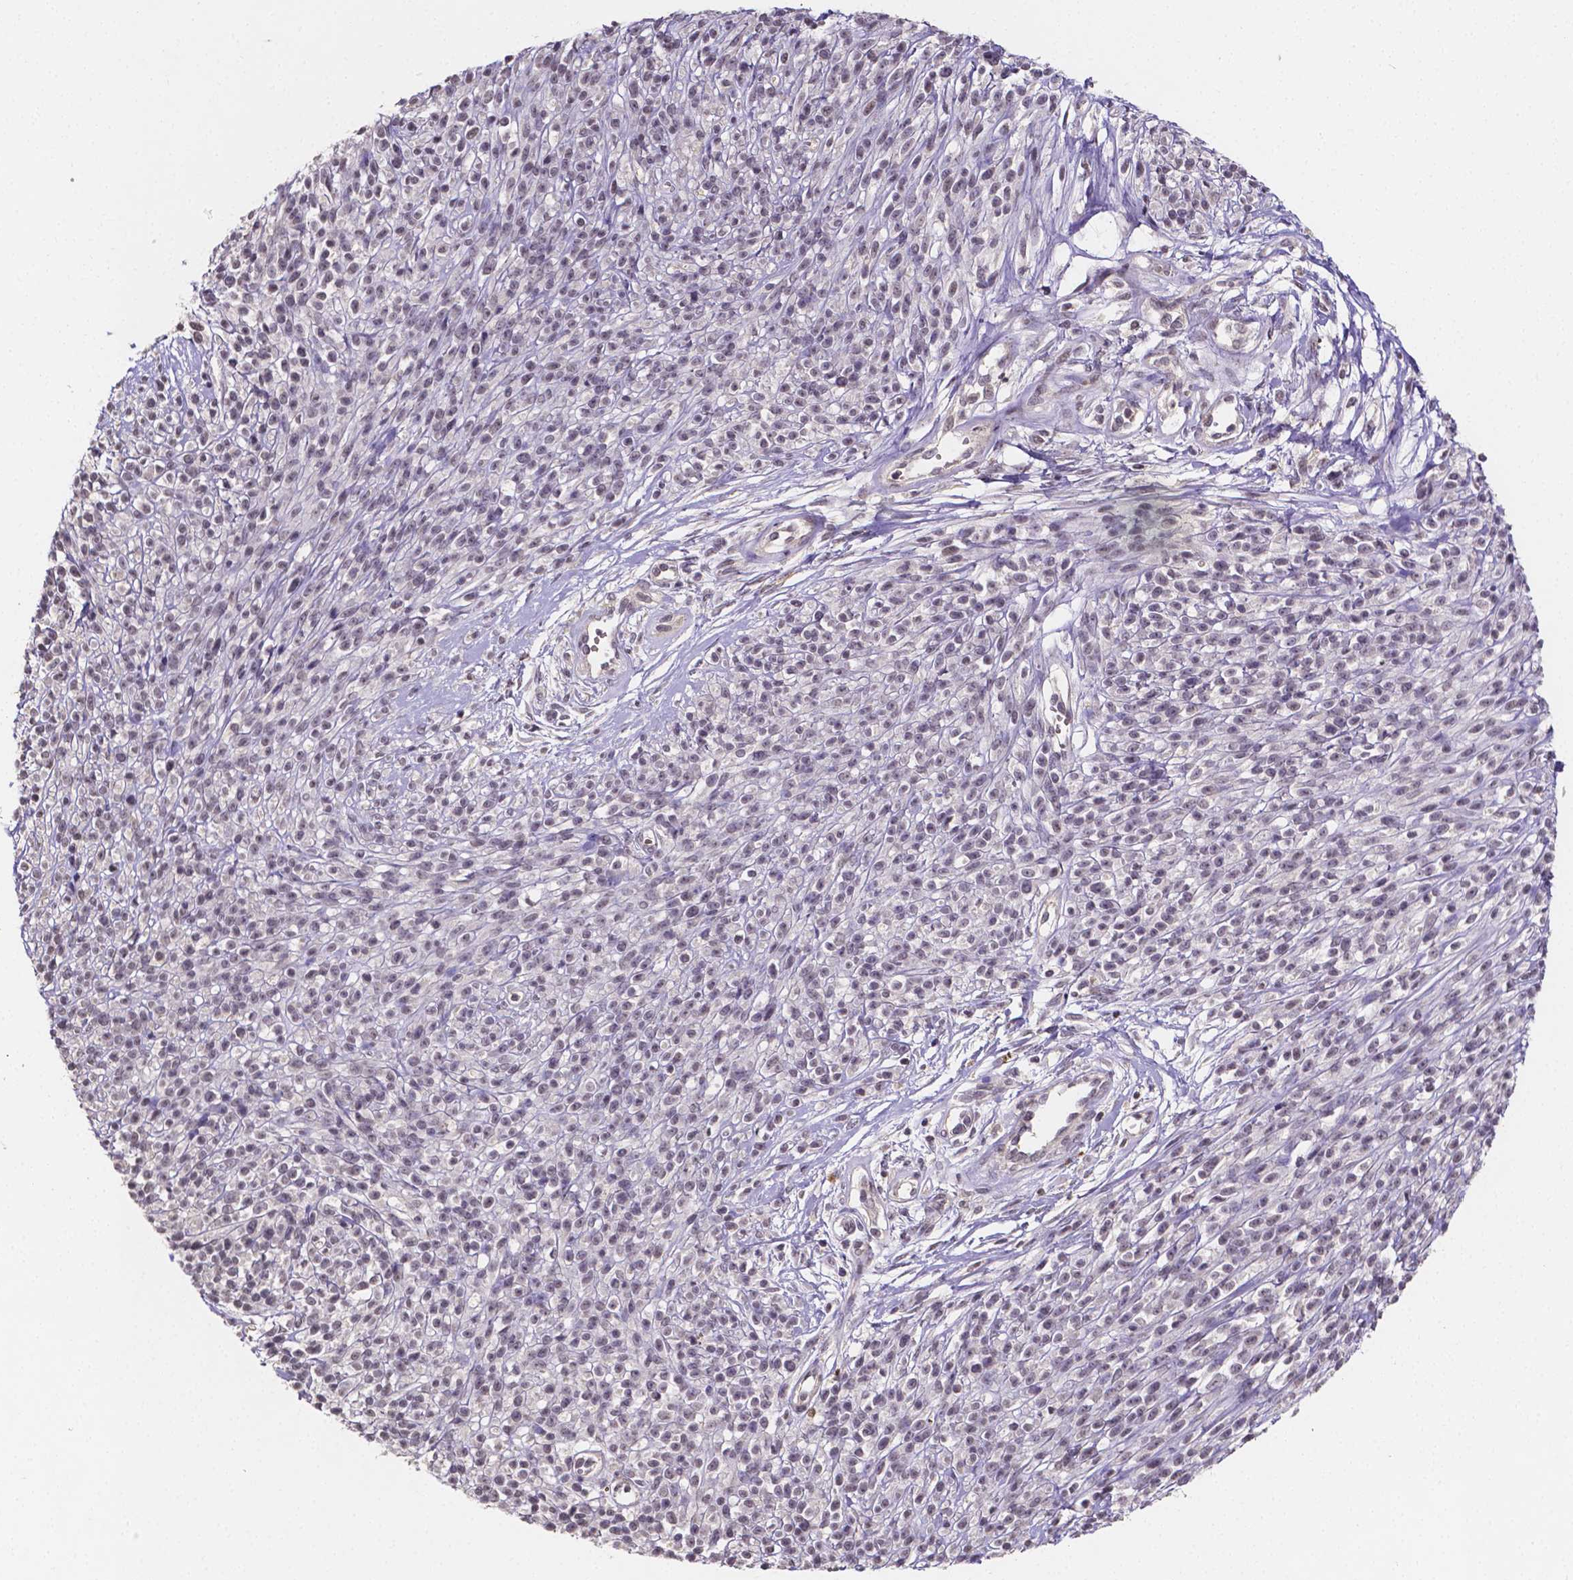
{"staining": {"intensity": "negative", "quantity": "none", "location": "none"}, "tissue": "melanoma", "cell_type": "Tumor cells", "image_type": "cancer", "snomed": [{"axis": "morphology", "description": "Malignant melanoma, NOS"}, {"axis": "topography", "description": "Skin"}, {"axis": "topography", "description": "Skin of trunk"}], "caption": "Melanoma was stained to show a protein in brown. There is no significant positivity in tumor cells.", "gene": "NRGN", "patient": {"sex": "male", "age": 74}}